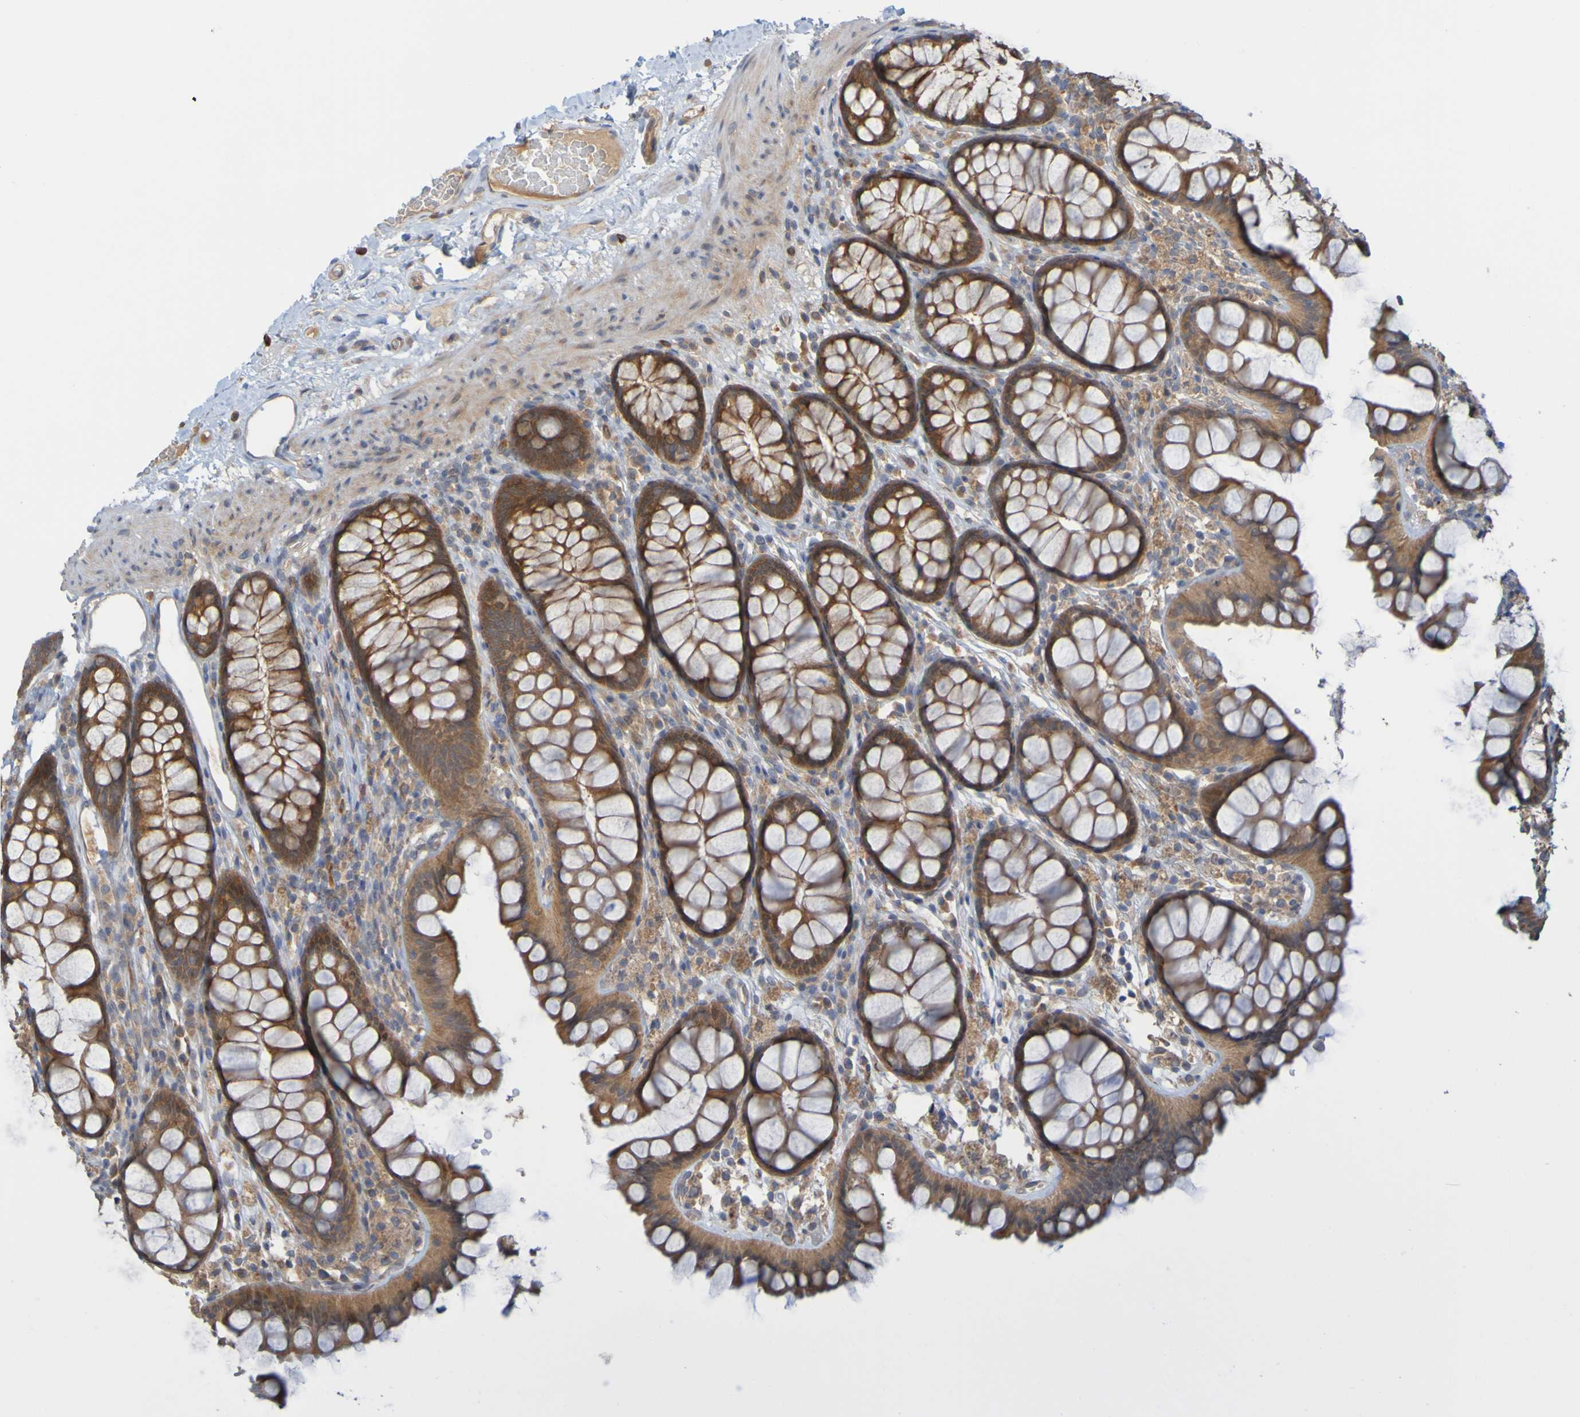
{"staining": {"intensity": "negative", "quantity": "none", "location": "none"}, "tissue": "colon", "cell_type": "Endothelial cells", "image_type": "normal", "snomed": [{"axis": "morphology", "description": "Normal tissue, NOS"}, {"axis": "topography", "description": "Colon"}], "caption": "IHC of normal colon displays no staining in endothelial cells. The staining is performed using DAB (3,3'-diaminobenzidine) brown chromogen with nuclei counter-stained in using hematoxylin.", "gene": "NAV2", "patient": {"sex": "female", "age": 55}}